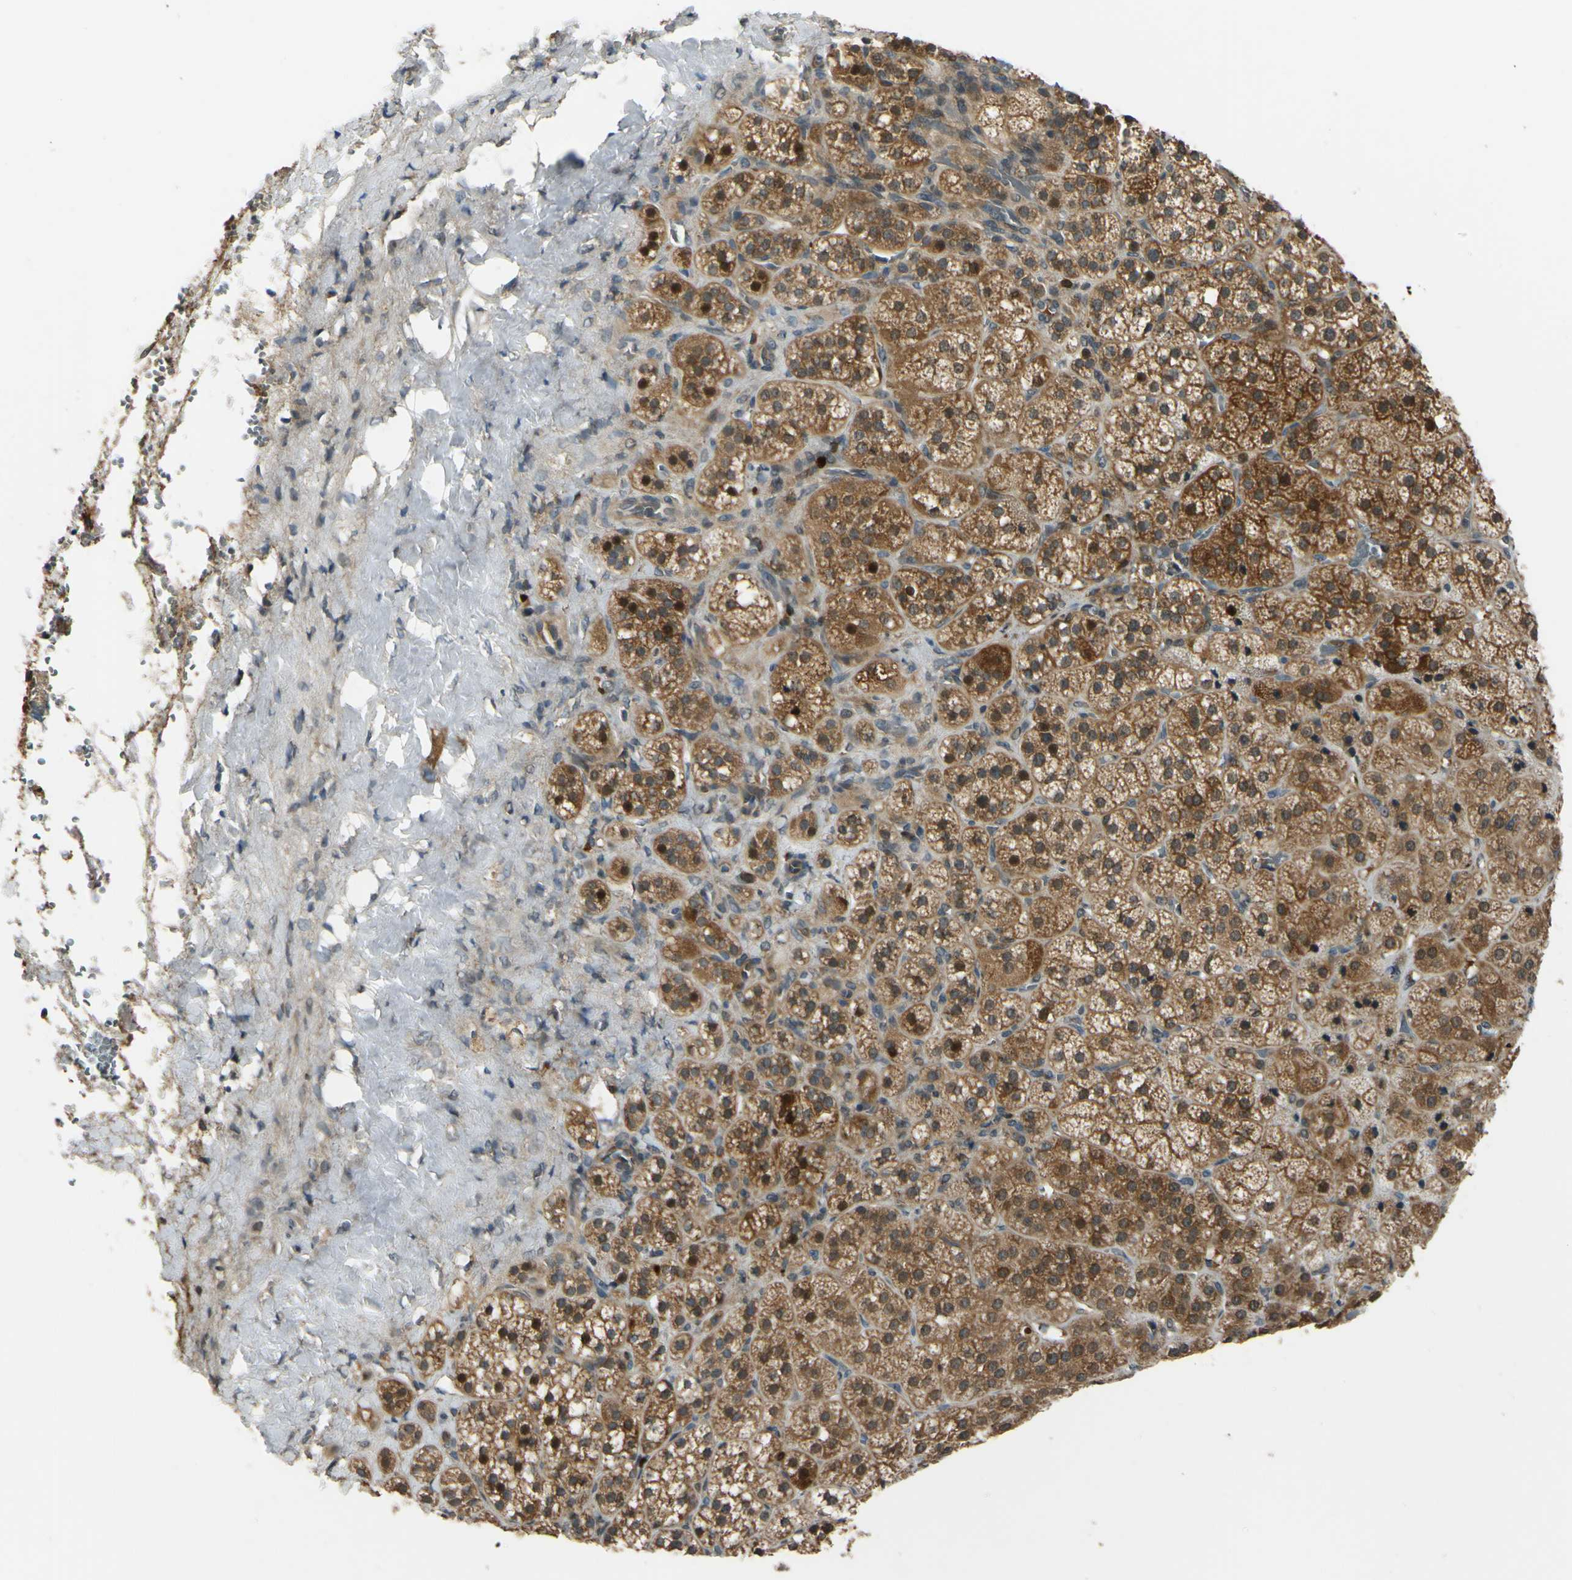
{"staining": {"intensity": "strong", "quantity": "25%-75%", "location": "cytoplasmic/membranous,nuclear"}, "tissue": "adrenal gland", "cell_type": "Glandular cells", "image_type": "normal", "snomed": [{"axis": "morphology", "description": "Normal tissue, NOS"}, {"axis": "topography", "description": "Adrenal gland"}], "caption": "An image of human adrenal gland stained for a protein reveals strong cytoplasmic/membranous,nuclear brown staining in glandular cells. (DAB IHC with brightfield microscopy, high magnification).", "gene": "ABCC8", "patient": {"sex": "female", "age": 71}}